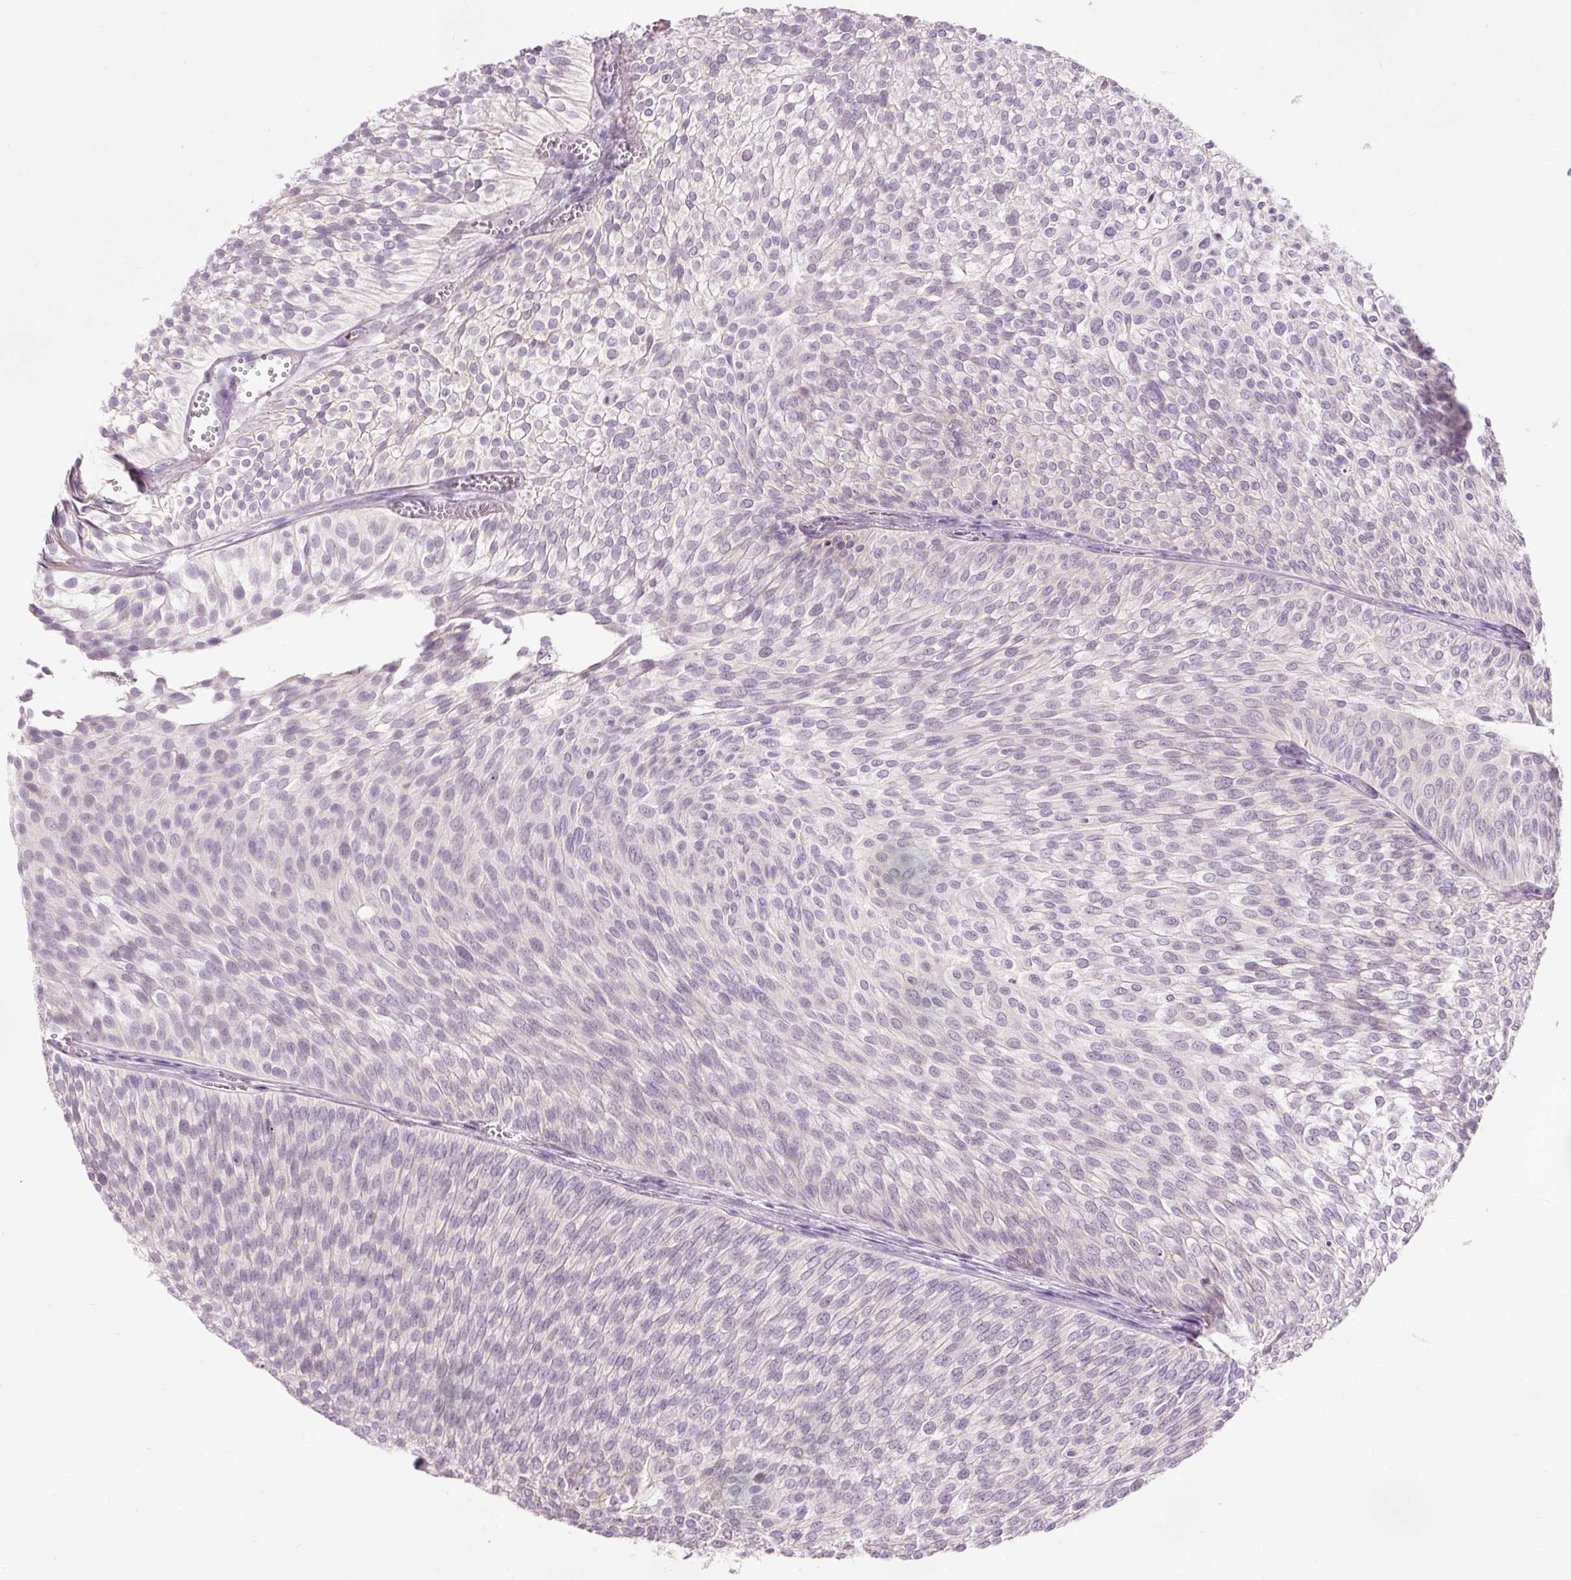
{"staining": {"intensity": "negative", "quantity": "none", "location": "none"}, "tissue": "urothelial cancer", "cell_type": "Tumor cells", "image_type": "cancer", "snomed": [{"axis": "morphology", "description": "Urothelial carcinoma, Low grade"}, {"axis": "topography", "description": "Urinary bladder"}], "caption": "DAB immunohistochemical staining of human urothelial carcinoma (low-grade) reveals no significant staining in tumor cells.", "gene": "DHRS11", "patient": {"sex": "male", "age": 91}}